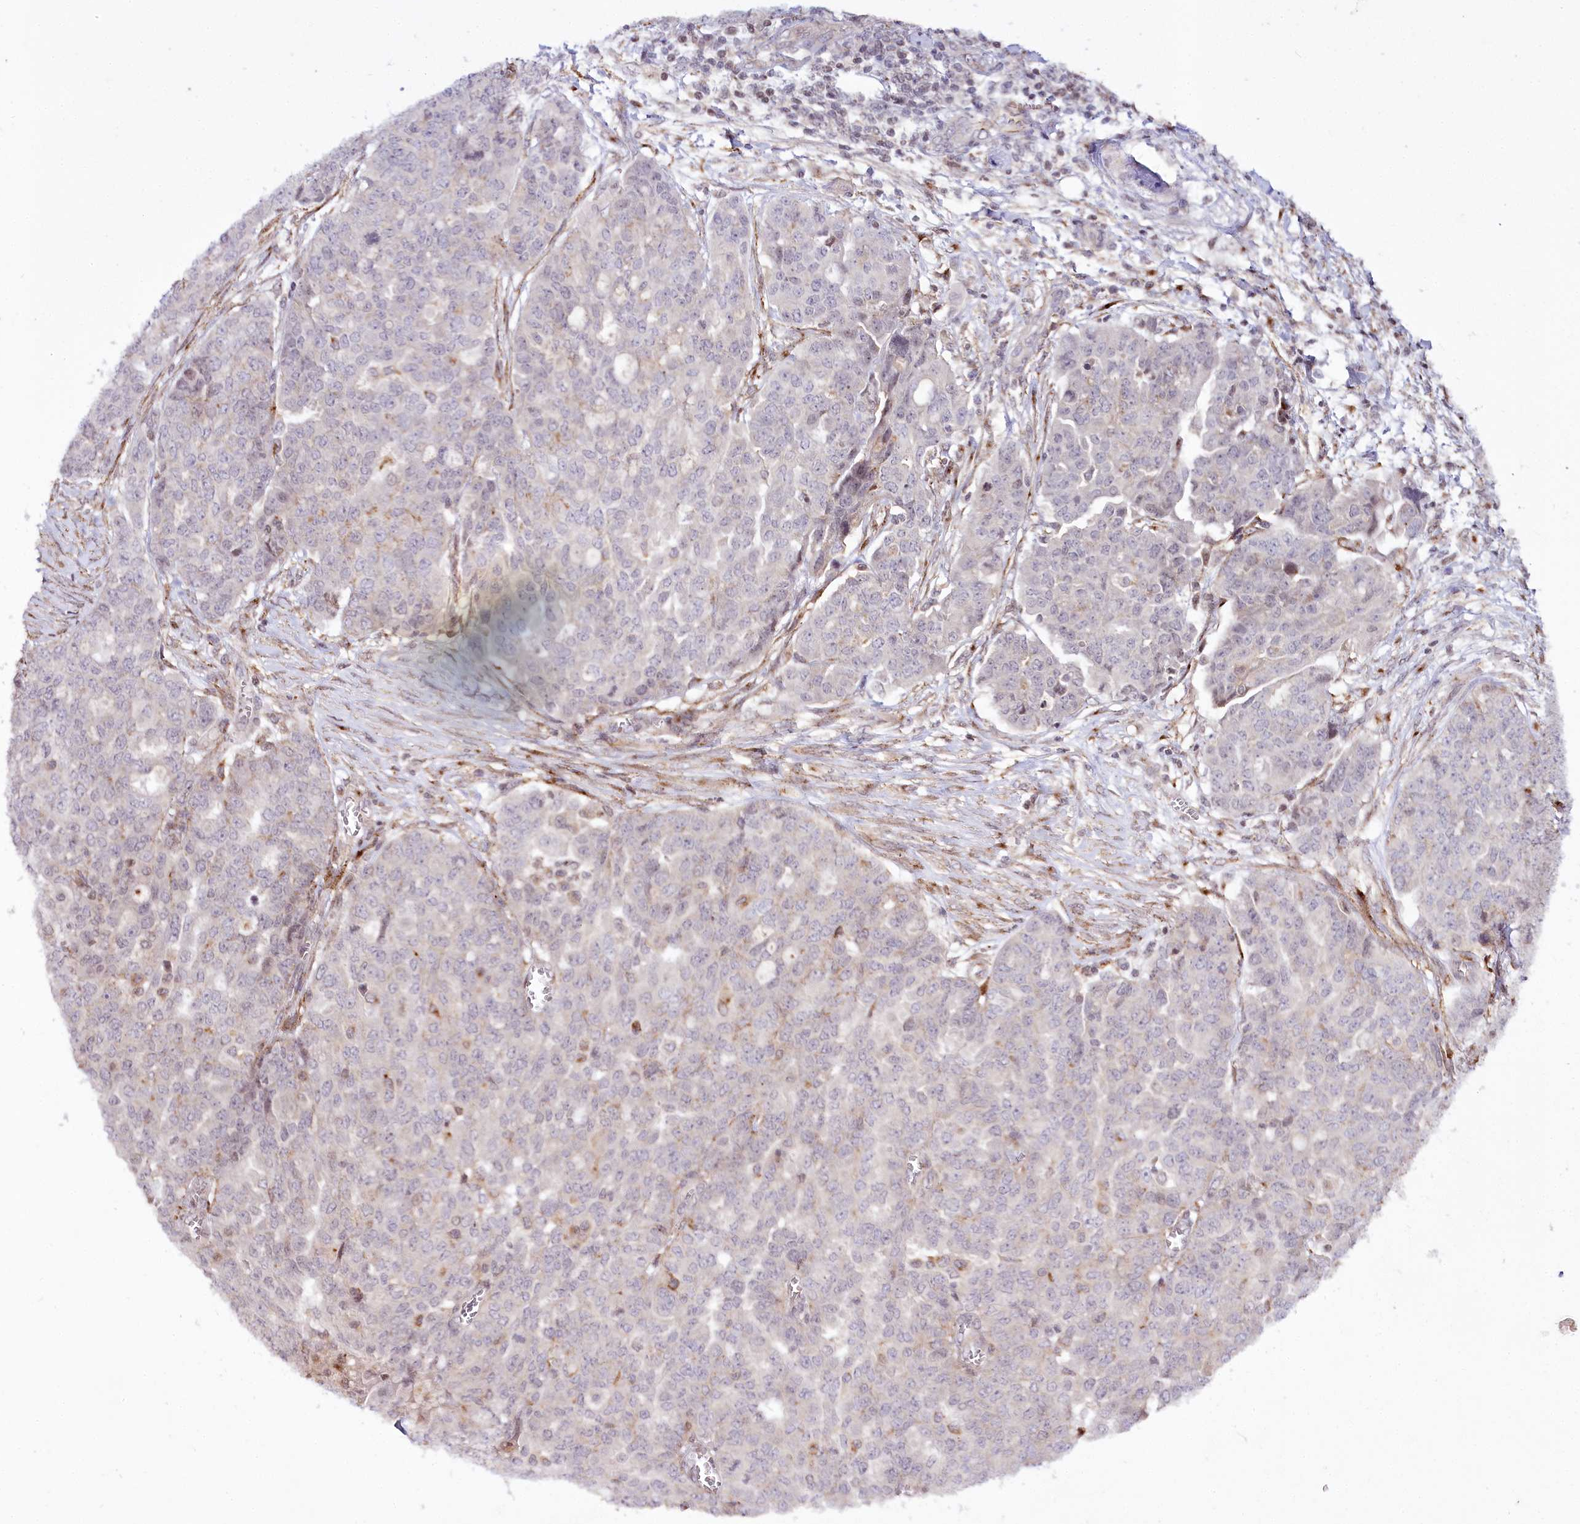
{"staining": {"intensity": "negative", "quantity": "none", "location": "none"}, "tissue": "ovarian cancer", "cell_type": "Tumor cells", "image_type": "cancer", "snomed": [{"axis": "morphology", "description": "Cystadenocarcinoma, serous, NOS"}, {"axis": "topography", "description": "Soft tissue"}, {"axis": "topography", "description": "Ovary"}], "caption": "Immunohistochemistry (IHC) photomicrograph of neoplastic tissue: ovarian serous cystadenocarcinoma stained with DAB shows no significant protein expression in tumor cells. (DAB (3,3'-diaminobenzidine) IHC visualized using brightfield microscopy, high magnification).", "gene": "HOXC8", "patient": {"sex": "female", "age": 57}}